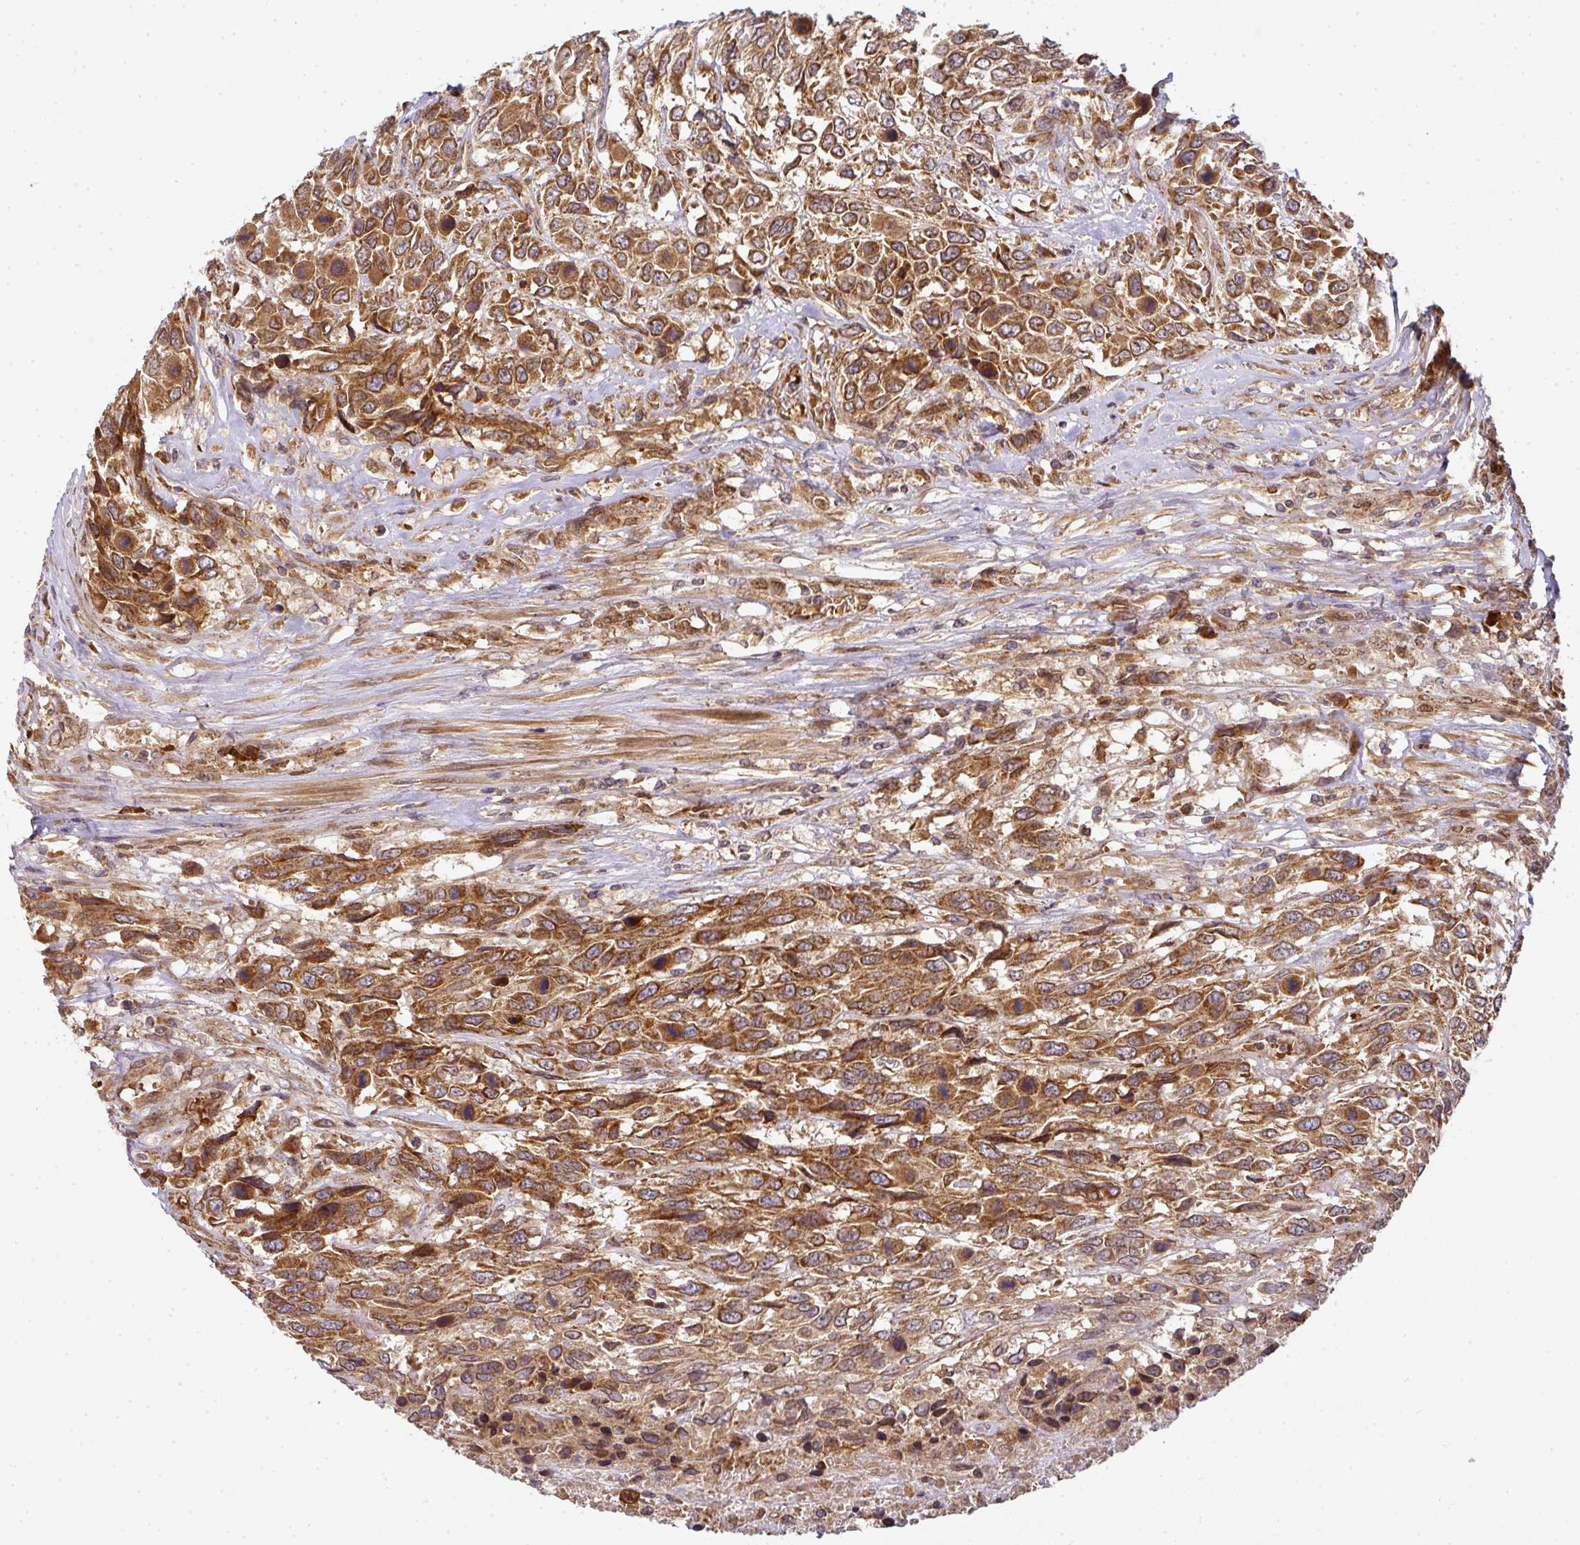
{"staining": {"intensity": "strong", "quantity": ">75%", "location": "cytoplasmic/membranous"}, "tissue": "urothelial cancer", "cell_type": "Tumor cells", "image_type": "cancer", "snomed": [{"axis": "morphology", "description": "Urothelial carcinoma, High grade"}, {"axis": "topography", "description": "Urinary bladder"}], "caption": "Immunohistochemistry (IHC) of urothelial carcinoma (high-grade) displays high levels of strong cytoplasmic/membranous expression in about >75% of tumor cells.", "gene": "MALSU1", "patient": {"sex": "female", "age": 70}}